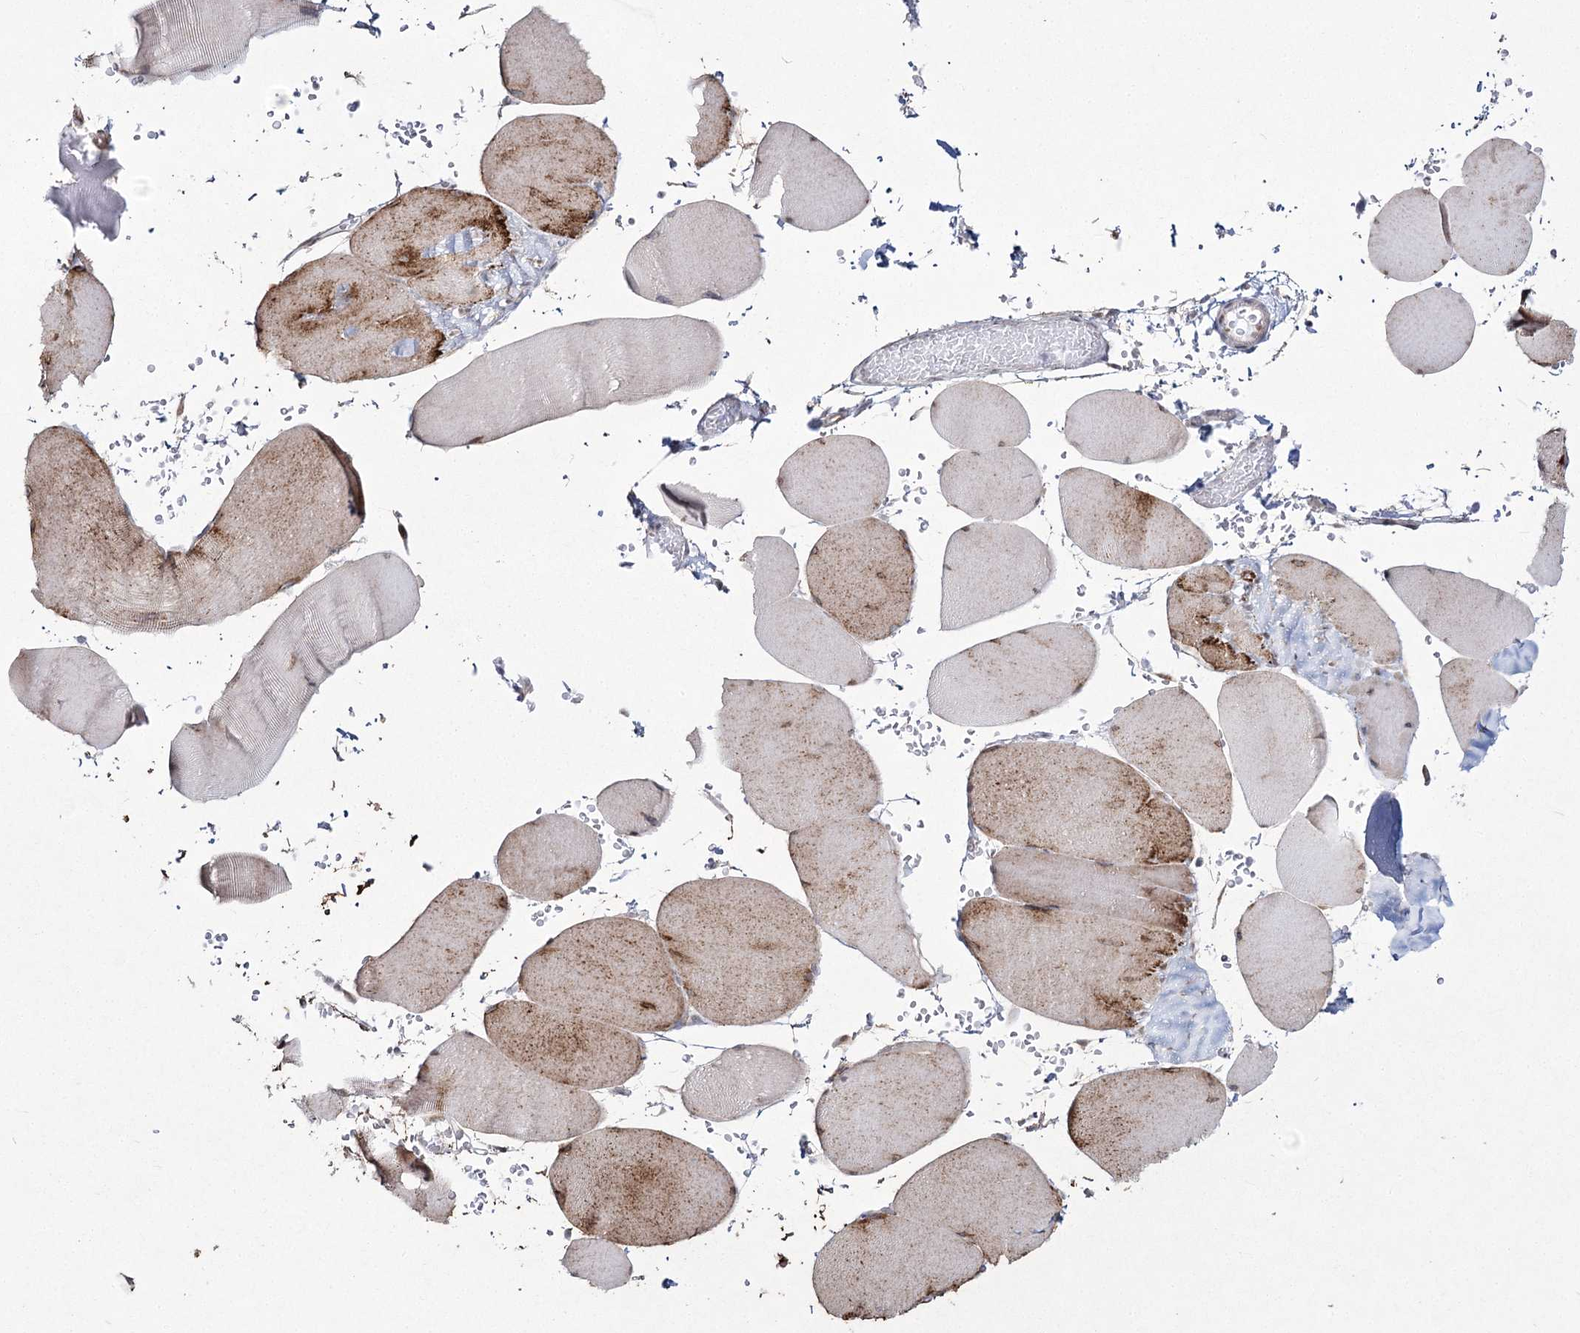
{"staining": {"intensity": "moderate", "quantity": "25%-75%", "location": "cytoplasmic/membranous"}, "tissue": "skeletal muscle", "cell_type": "Myocytes", "image_type": "normal", "snomed": [{"axis": "morphology", "description": "Normal tissue, NOS"}, {"axis": "topography", "description": "Skeletal muscle"}, {"axis": "topography", "description": "Head-Neck"}], "caption": "Skeletal muscle stained with DAB (3,3'-diaminobenzidine) IHC reveals medium levels of moderate cytoplasmic/membranous positivity in about 25%-75% of myocytes.", "gene": "YBX3", "patient": {"sex": "male", "age": 66}}